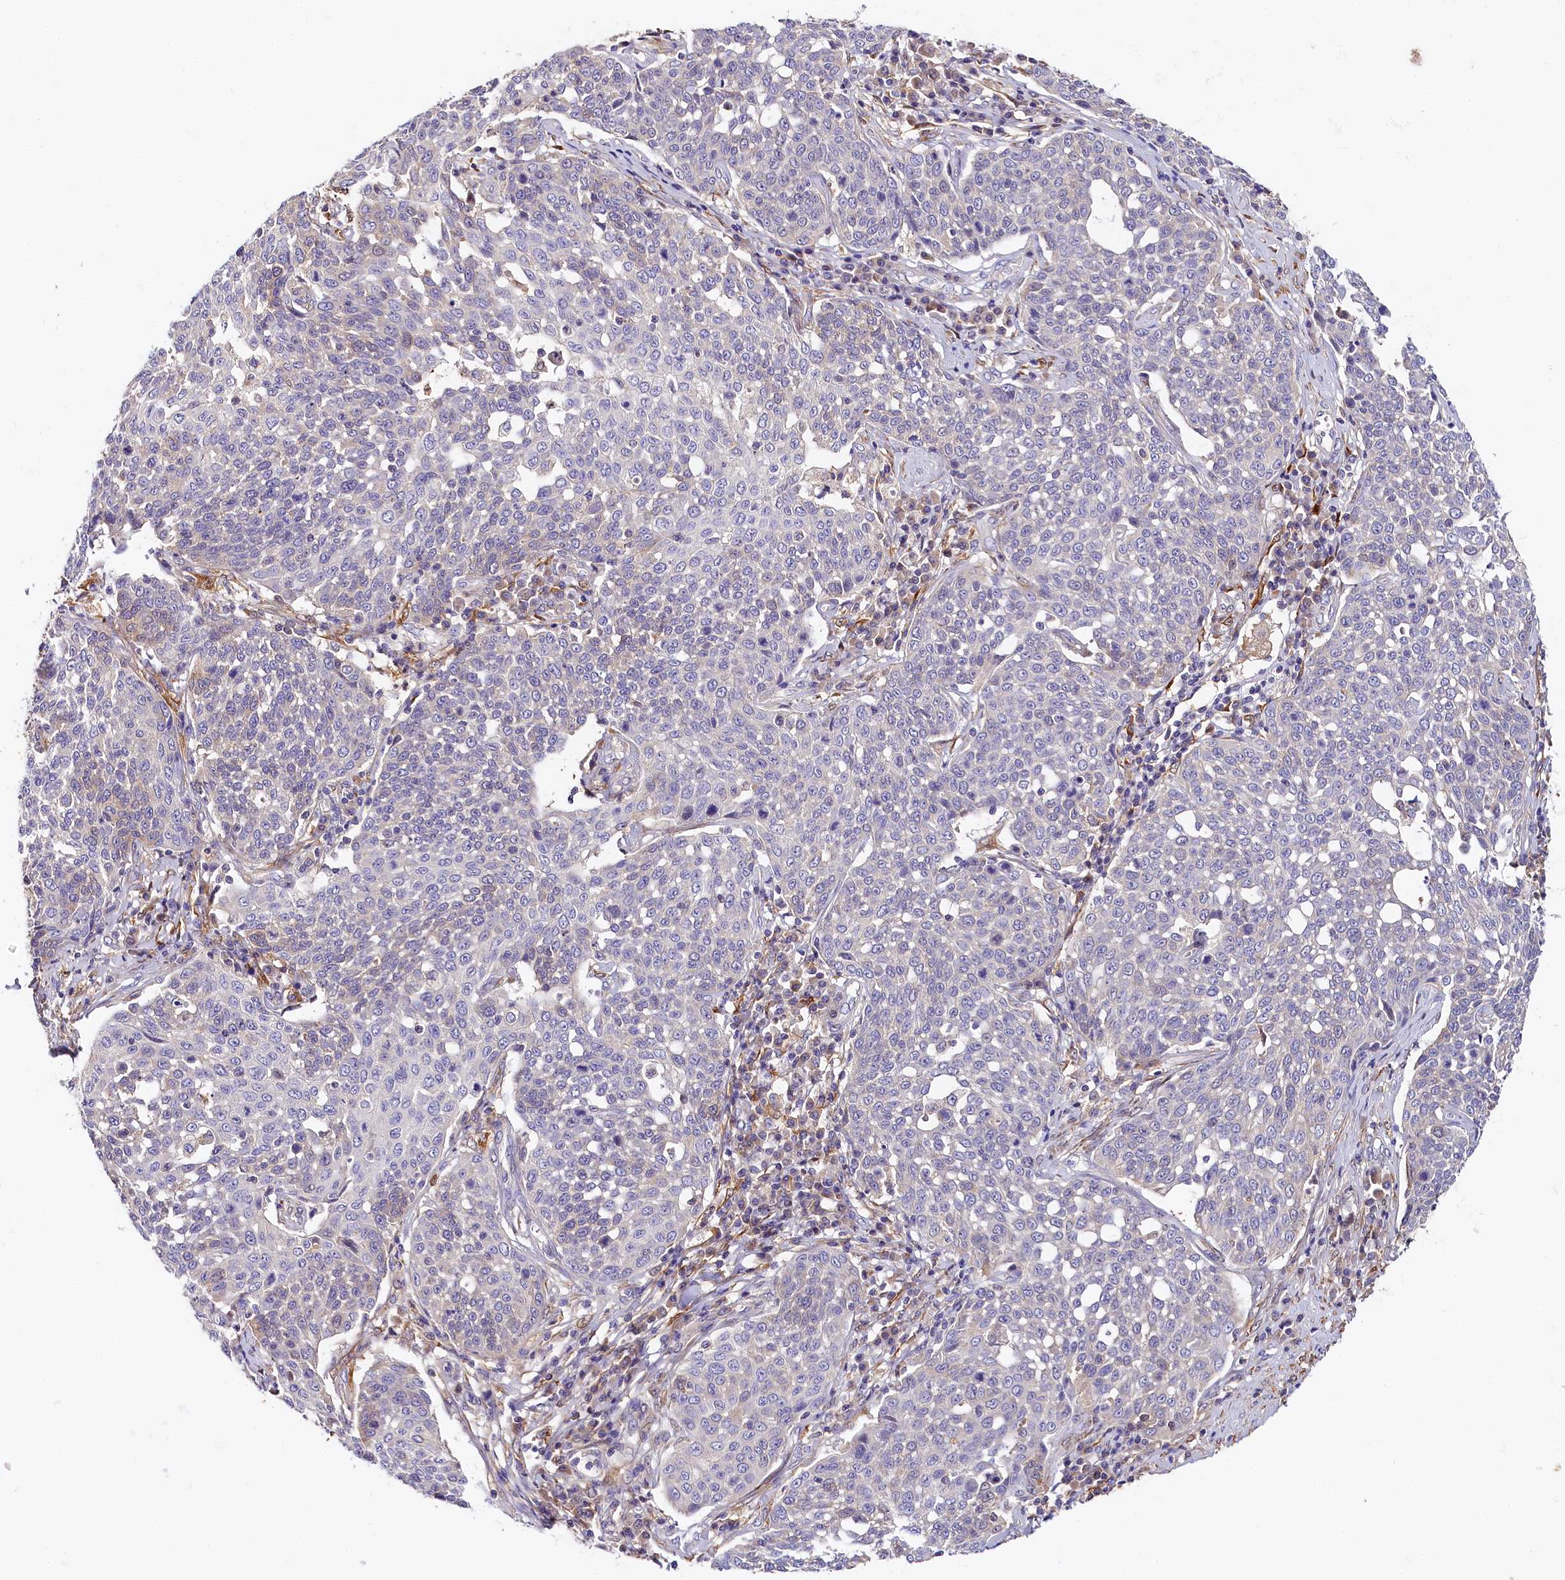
{"staining": {"intensity": "negative", "quantity": "none", "location": "none"}, "tissue": "cervical cancer", "cell_type": "Tumor cells", "image_type": "cancer", "snomed": [{"axis": "morphology", "description": "Squamous cell carcinoma, NOS"}, {"axis": "topography", "description": "Cervix"}], "caption": "A high-resolution image shows immunohistochemistry staining of cervical cancer, which displays no significant positivity in tumor cells. (DAB (3,3'-diaminobenzidine) immunohistochemistry (IHC), high magnification).", "gene": "KATNB1", "patient": {"sex": "female", "age": 34}}